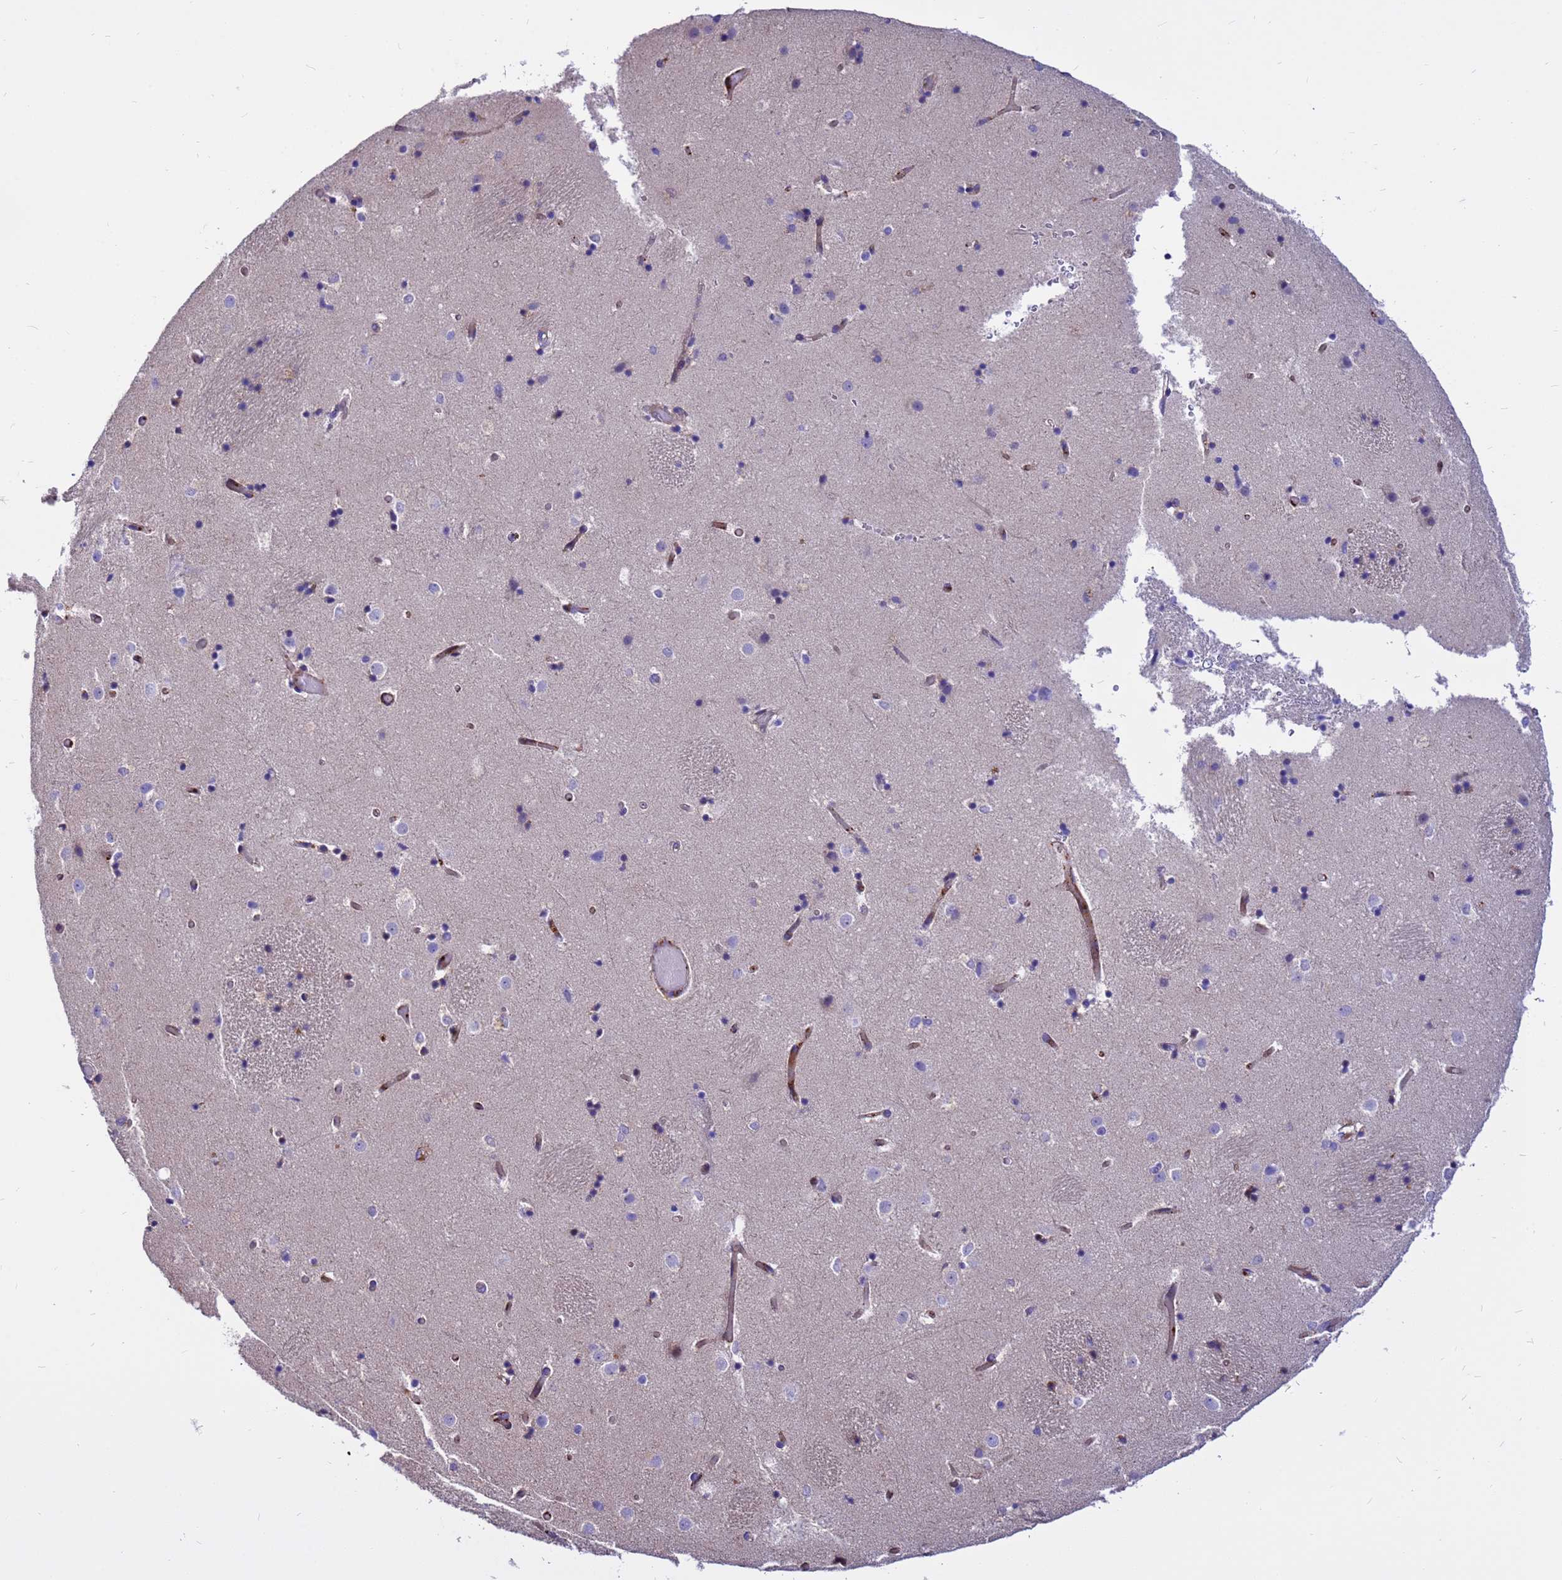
{"staining": {"intensity": "negative", "quantity": "none", "location": "none"}, "tissue": "caudate", "cell_type": "Glial cells", "image_type": "normal", "snomed": [{"axis": "morphology", "description": "Normal tissue, NOS"}, {"axis": "topography", "description": "Lateral ventricle wall"}], "caption": "Immunohistochemical staining of benign caudate demonstrates no significant positivity in glial cells.", "gene": "CRHBP", "patient": {"sex": "female", "age": 52}}